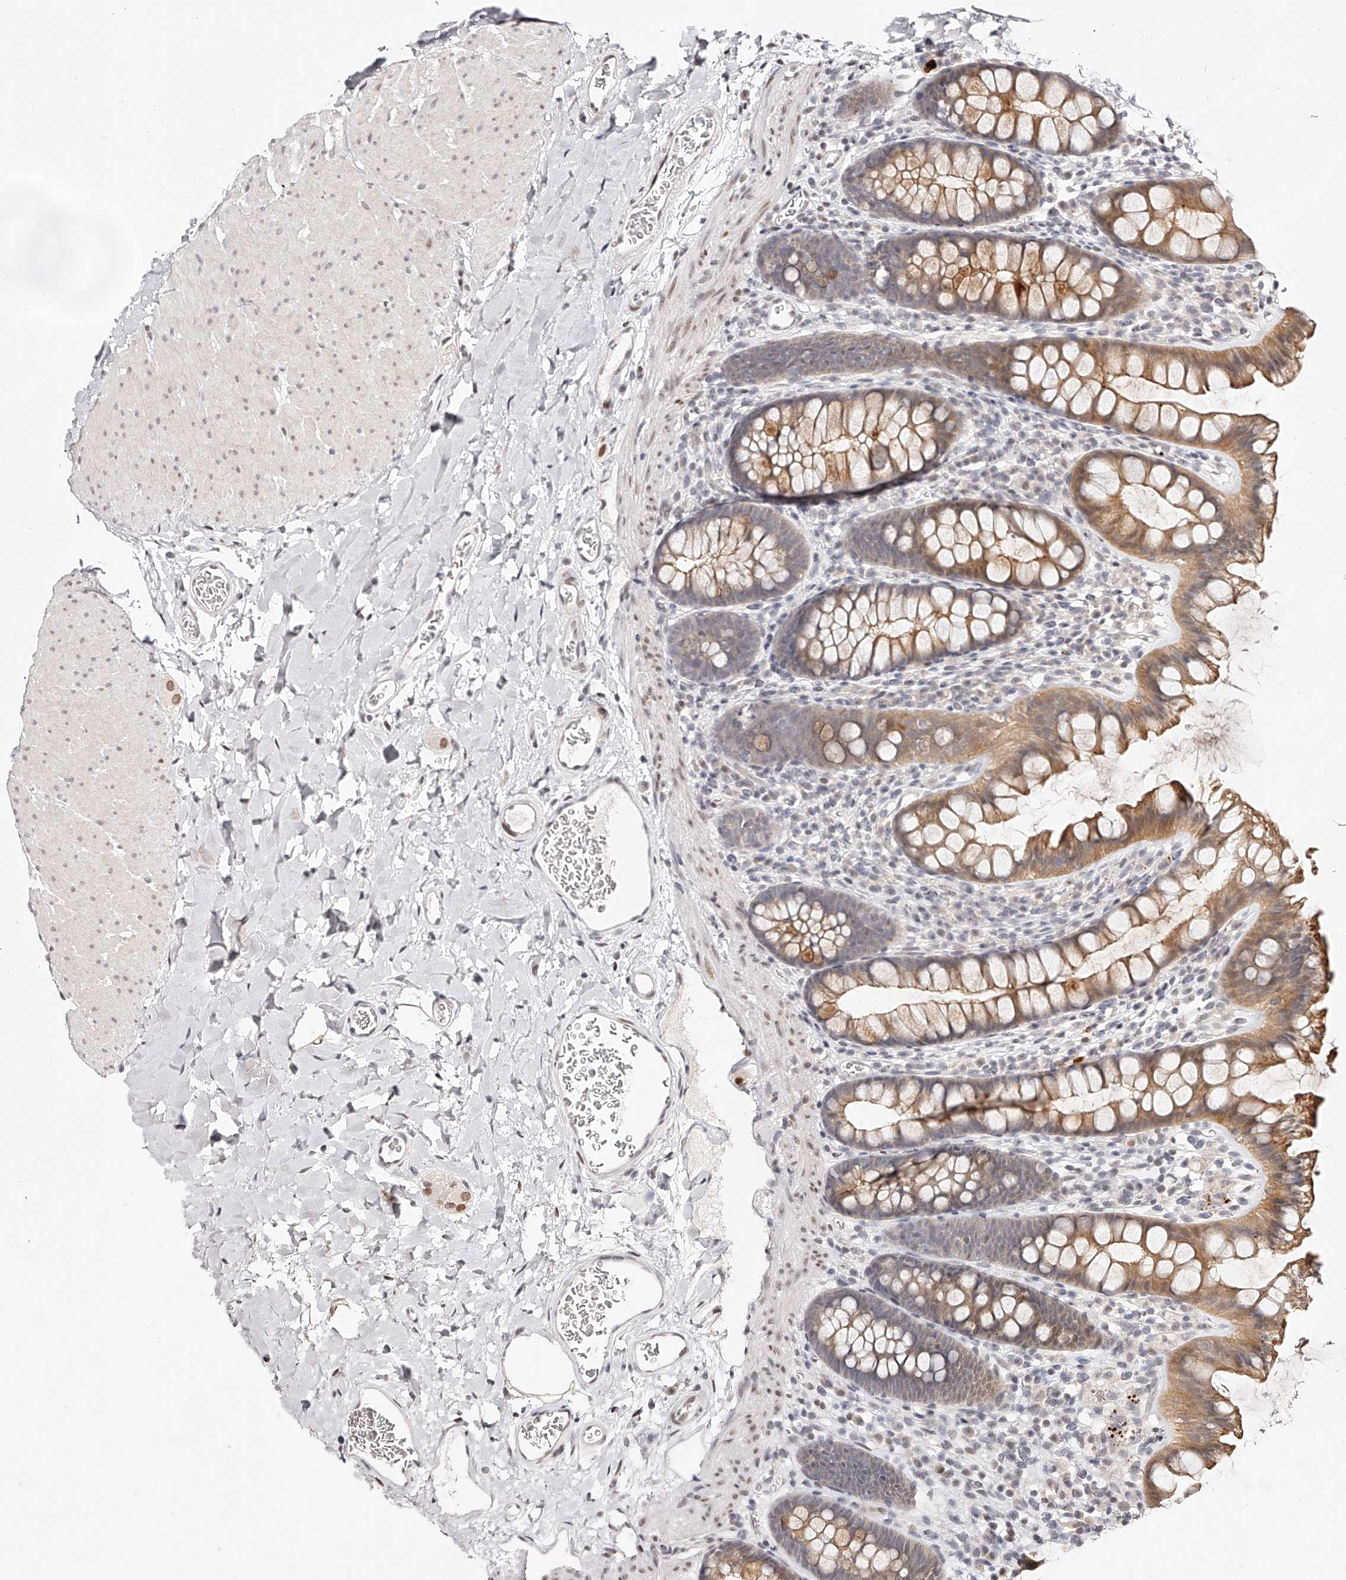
{"staining": {"intensity": "weak", "quantity": "25%-75%", "location": "nuclear"}, "tissue": "colon", "cell_type": "Endothelial cells", "image_type": "normal", "snomed": [{"axis": "morphology", "description": "Normal tissue, NOS"}, {"axis": "topography", "description": "Colon"}], "caption": "Immunohistochemistry (IHC) (DAB (3,3'-diaminobenzidine)) staining of unremarkable human colon reveals weak nuclear protein expression in approximately 25%-75% of endothelial cells. The staining is performed using DAB brown chromogen to label protein expression. The nuclei are counter-stained blue using hematoxylin.", "gene": "USF3", "patient": {"sex": "female", "age": 62}}